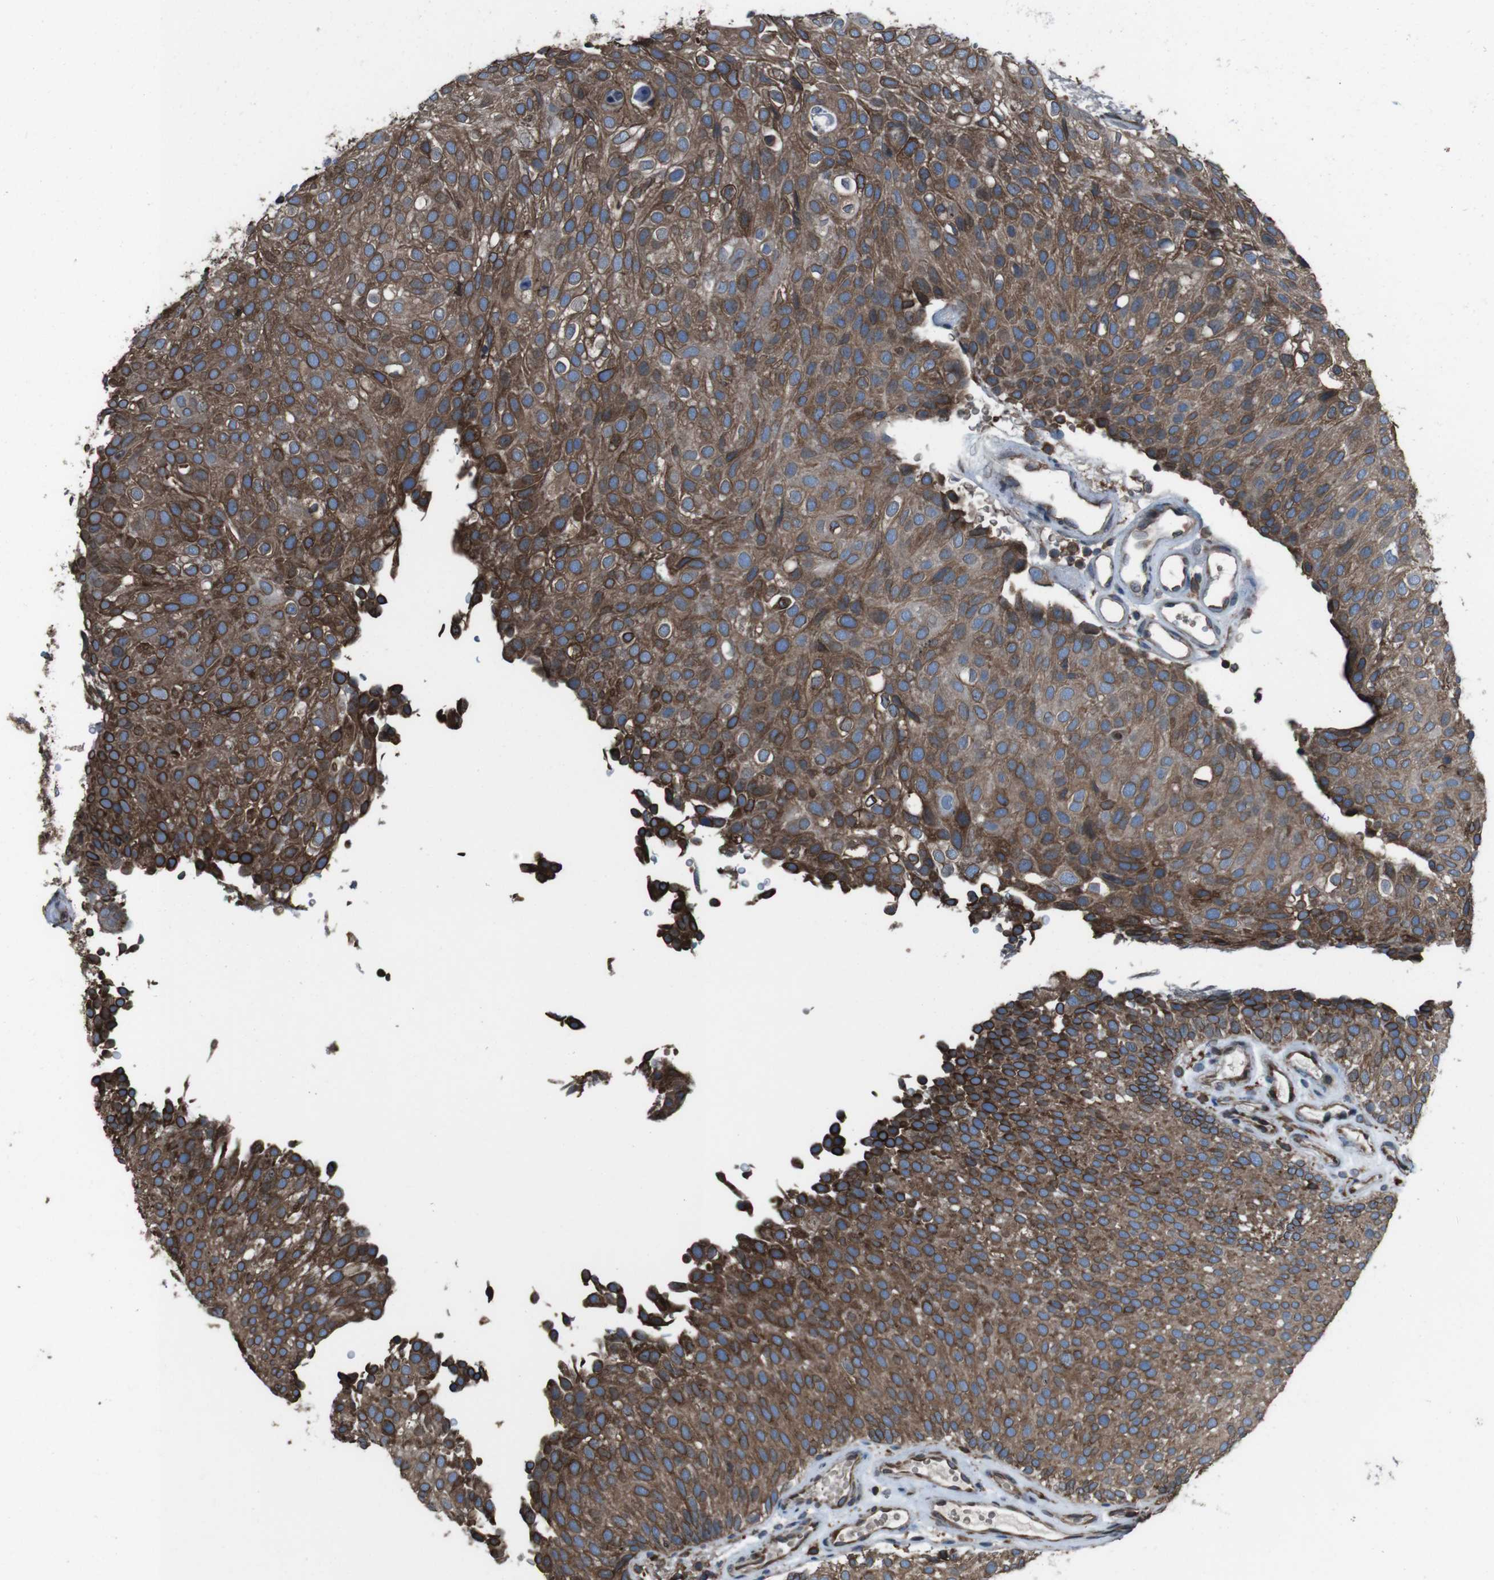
{"staining": {"intensity": "moderate", "quantity": ">75%", "location": "cytoplasmic/membranous"}, "tissue": "urothelial cancer", "cell_type": "Tumor cells", "image_type": "cancer", "snomed": [{"axis": "morphology", "description": "Urothelial carcinoma, Low grade"}, {"axis": "topography", "description": "Urinary bladder"}], "caption": "This image demonstrates immunohistochemistry staining of human urothelial cancer, with medium moderate cytoplasmic/membranous positivity in about >75% of tumor cells.", "gene": "APMAP", "patient": {"sex": "male", "age": 78}}